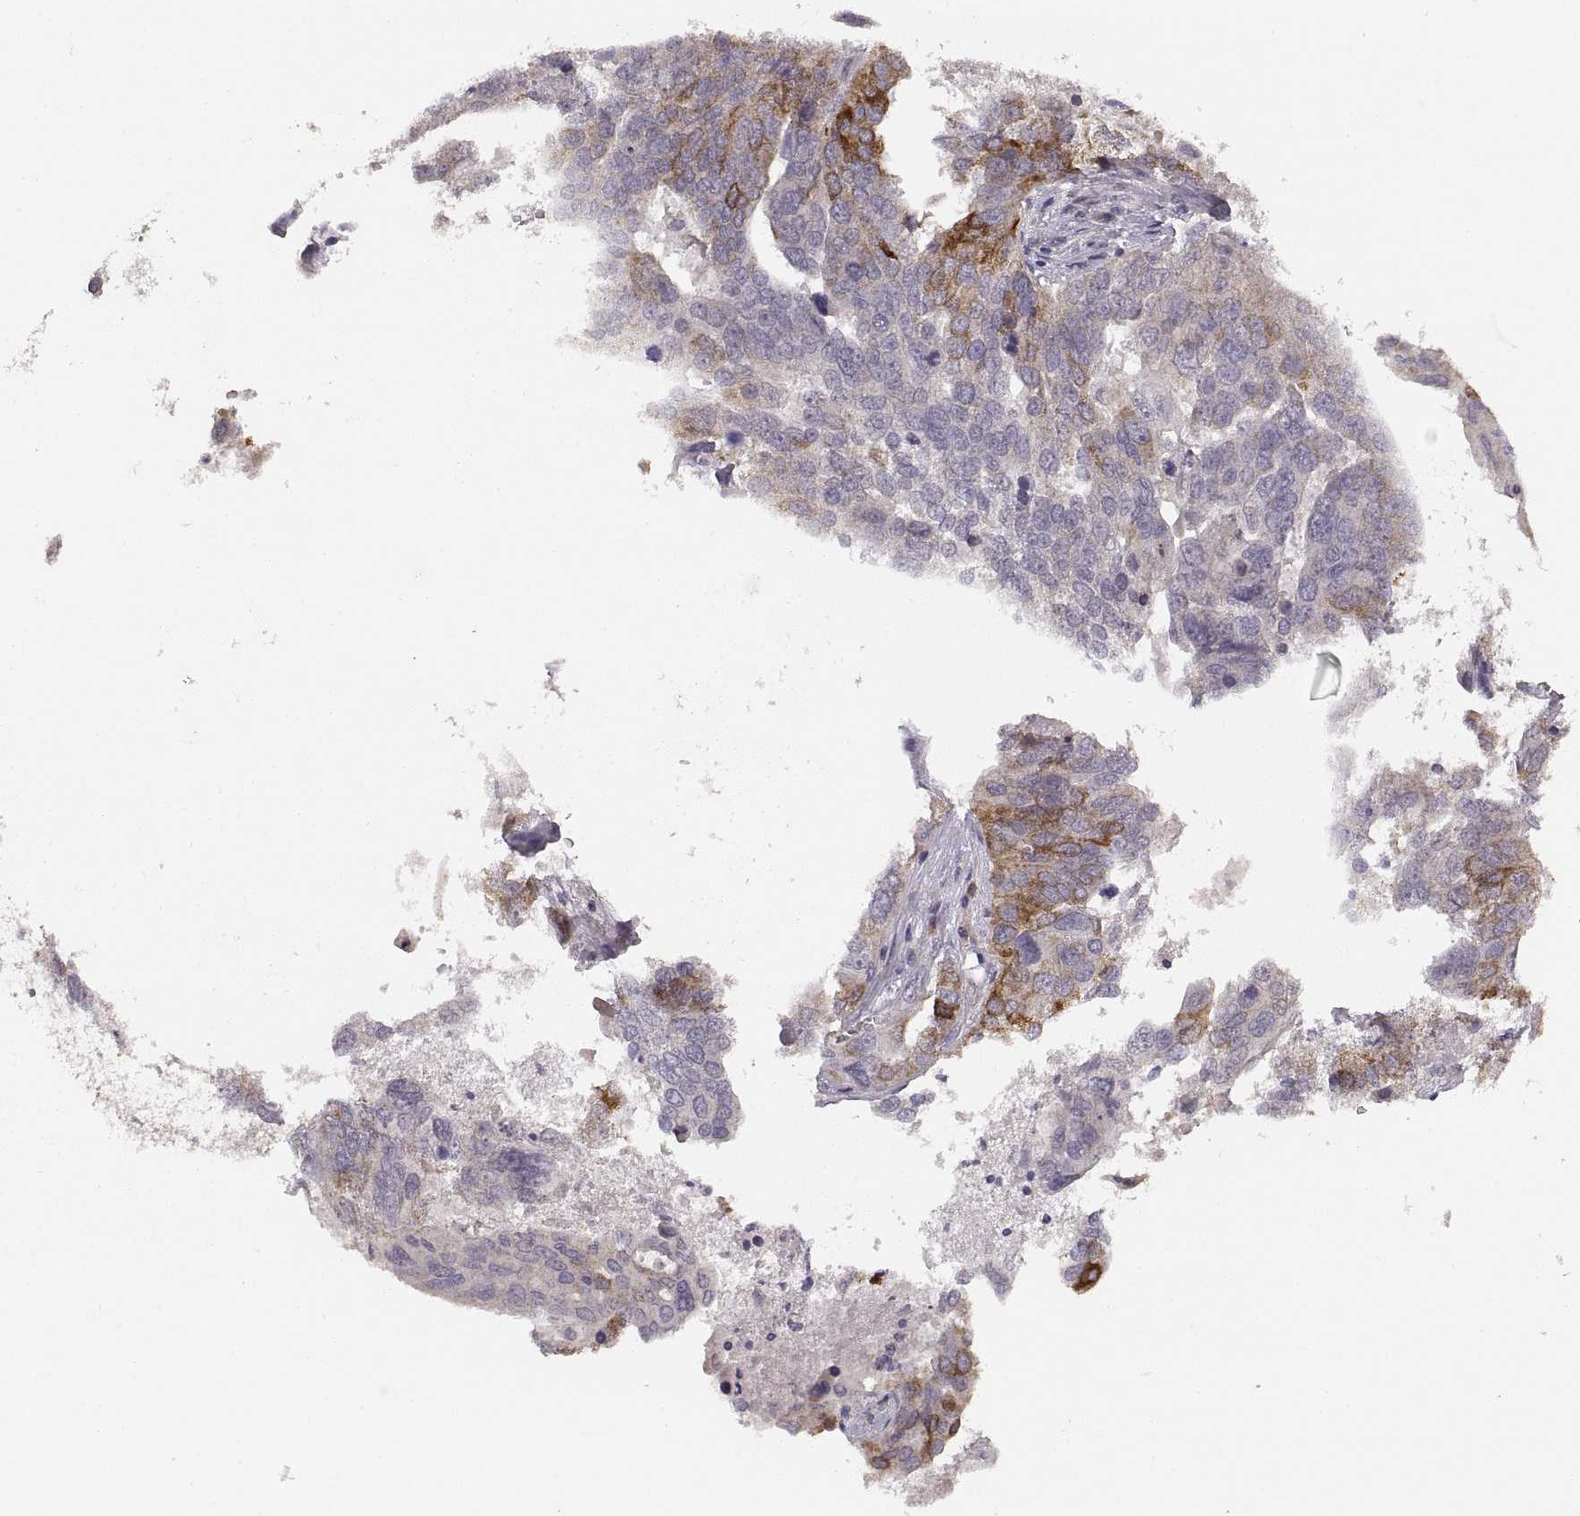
{"staining": {"intensity": "strong", "quantity": "<25%", "location": "cytoplasmic/membranous"}, "tissue": "ovarian cancer", "cell_type": "Tumor cells", "image_type": "cancer", "snomed": [{"axis": "morphology", "description": "Carcinoma, endometroid"}, {"axis": "topography", "description": "Soft tissue"}, {"axis": "topography", "description": "Ovary"}], "caption": "This is a histology image of IHC staining of ovarian endometroid carcinoma, which shows strong positivity in the cytoplasmic/membranous of tumor cells.", "gene": "HMGCR", "patient": {"sex": "female", "age": 52}}